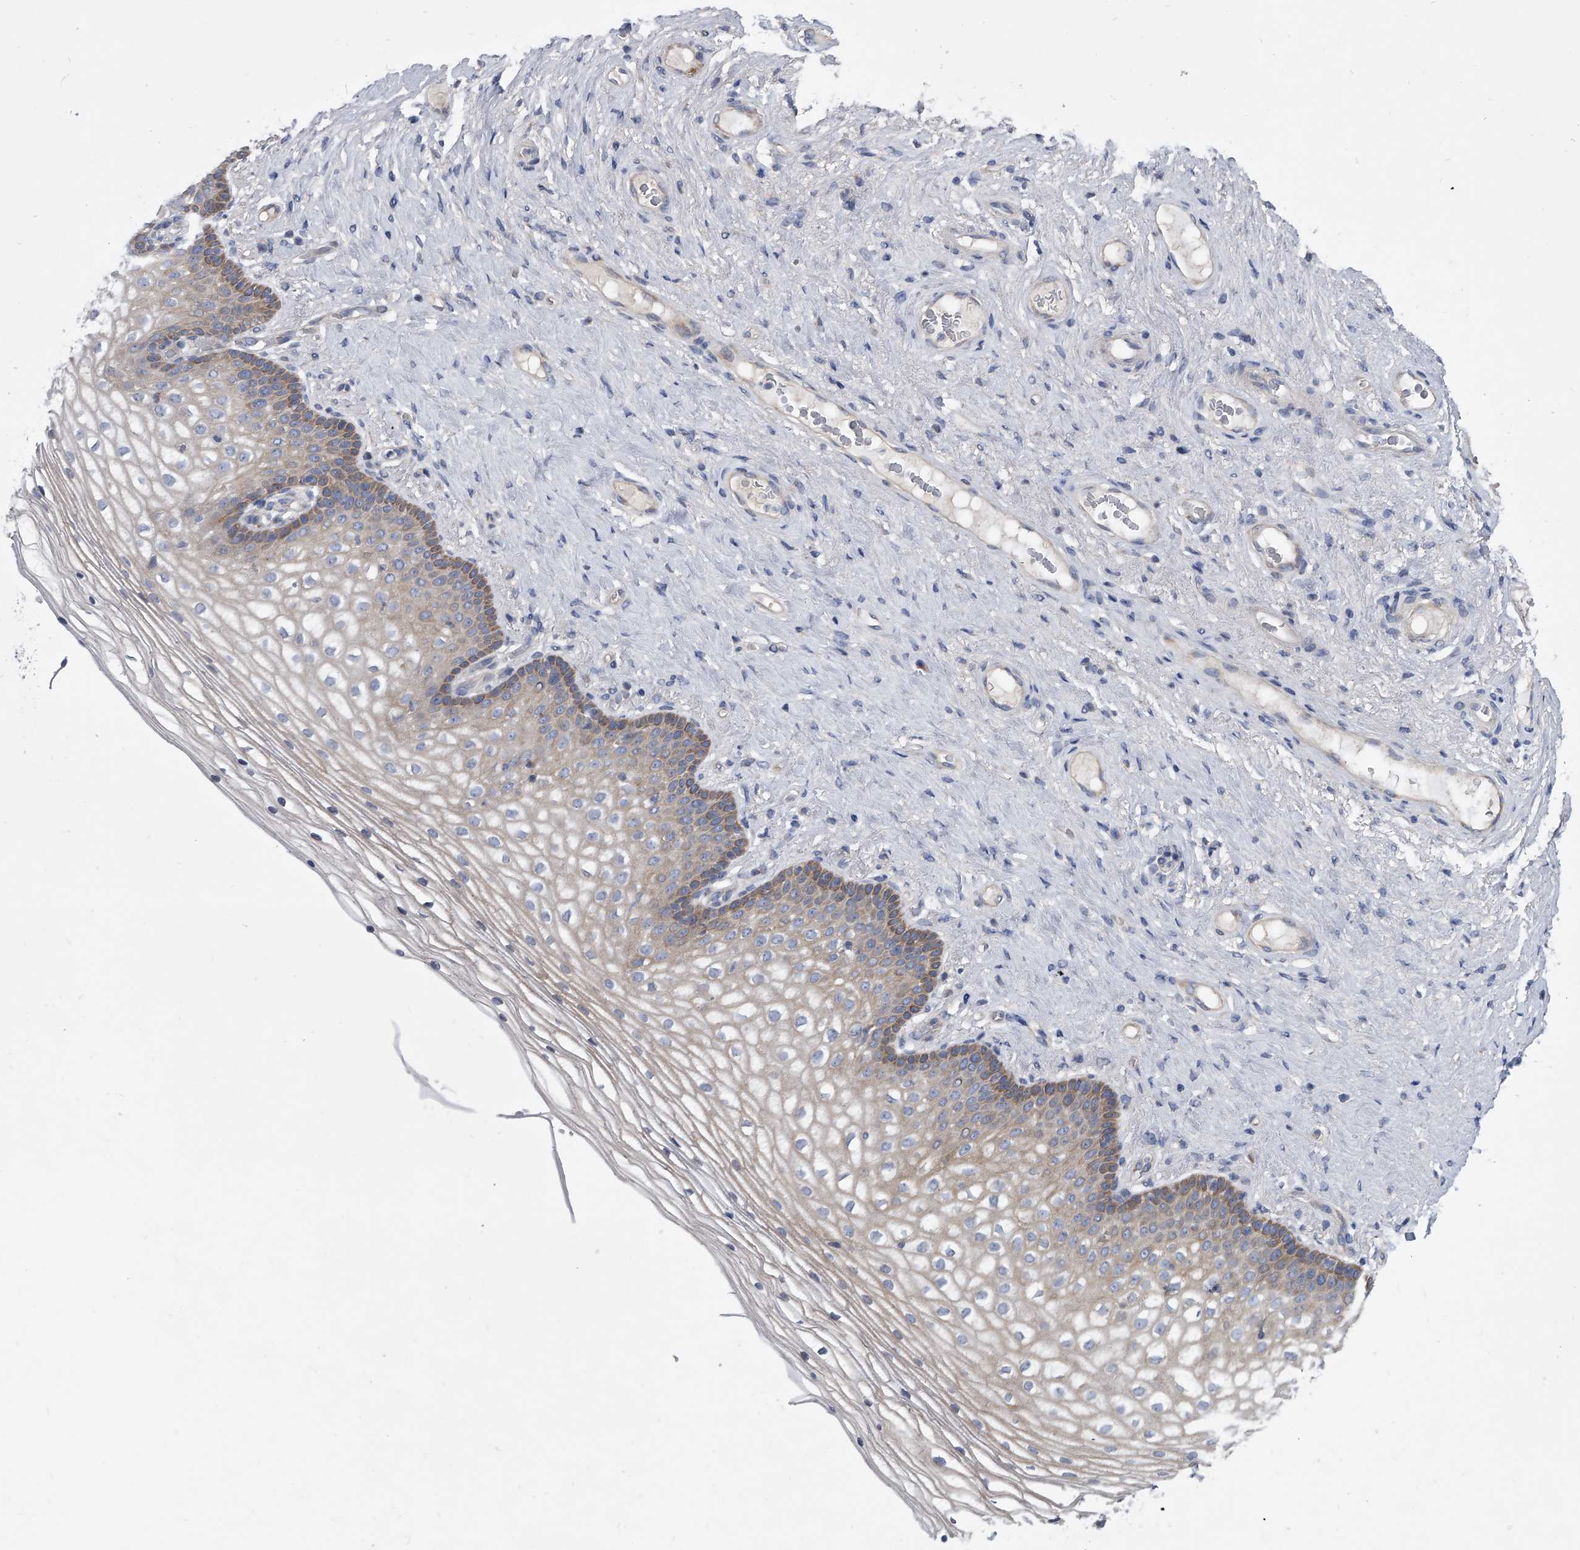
{"staining": {"intensity": "moderate", "quantity": "<25%", "location": "cytoplasmic/membranous"}, "tissue": "vagina", "cell_type": "Squamous epithelial cells", "image_type": "normal", "snomed": [{"axis": "morphology", "description": "Normal tissue, NOS"}, {"axis": "topography", "description": "Vagina"}], "caption": "DAB (3,3'-diaminobenzidine) immunohistochemical staining of unremarkable vagina displays moderate cytoplasmic/membranous protein expression in approximately <25% of squamous epithelial cells. (Brightfield microscopy of DAB IHC at high magnification).", "gene": "SPP1", "patient": {"sex": "female", "age": 60}}